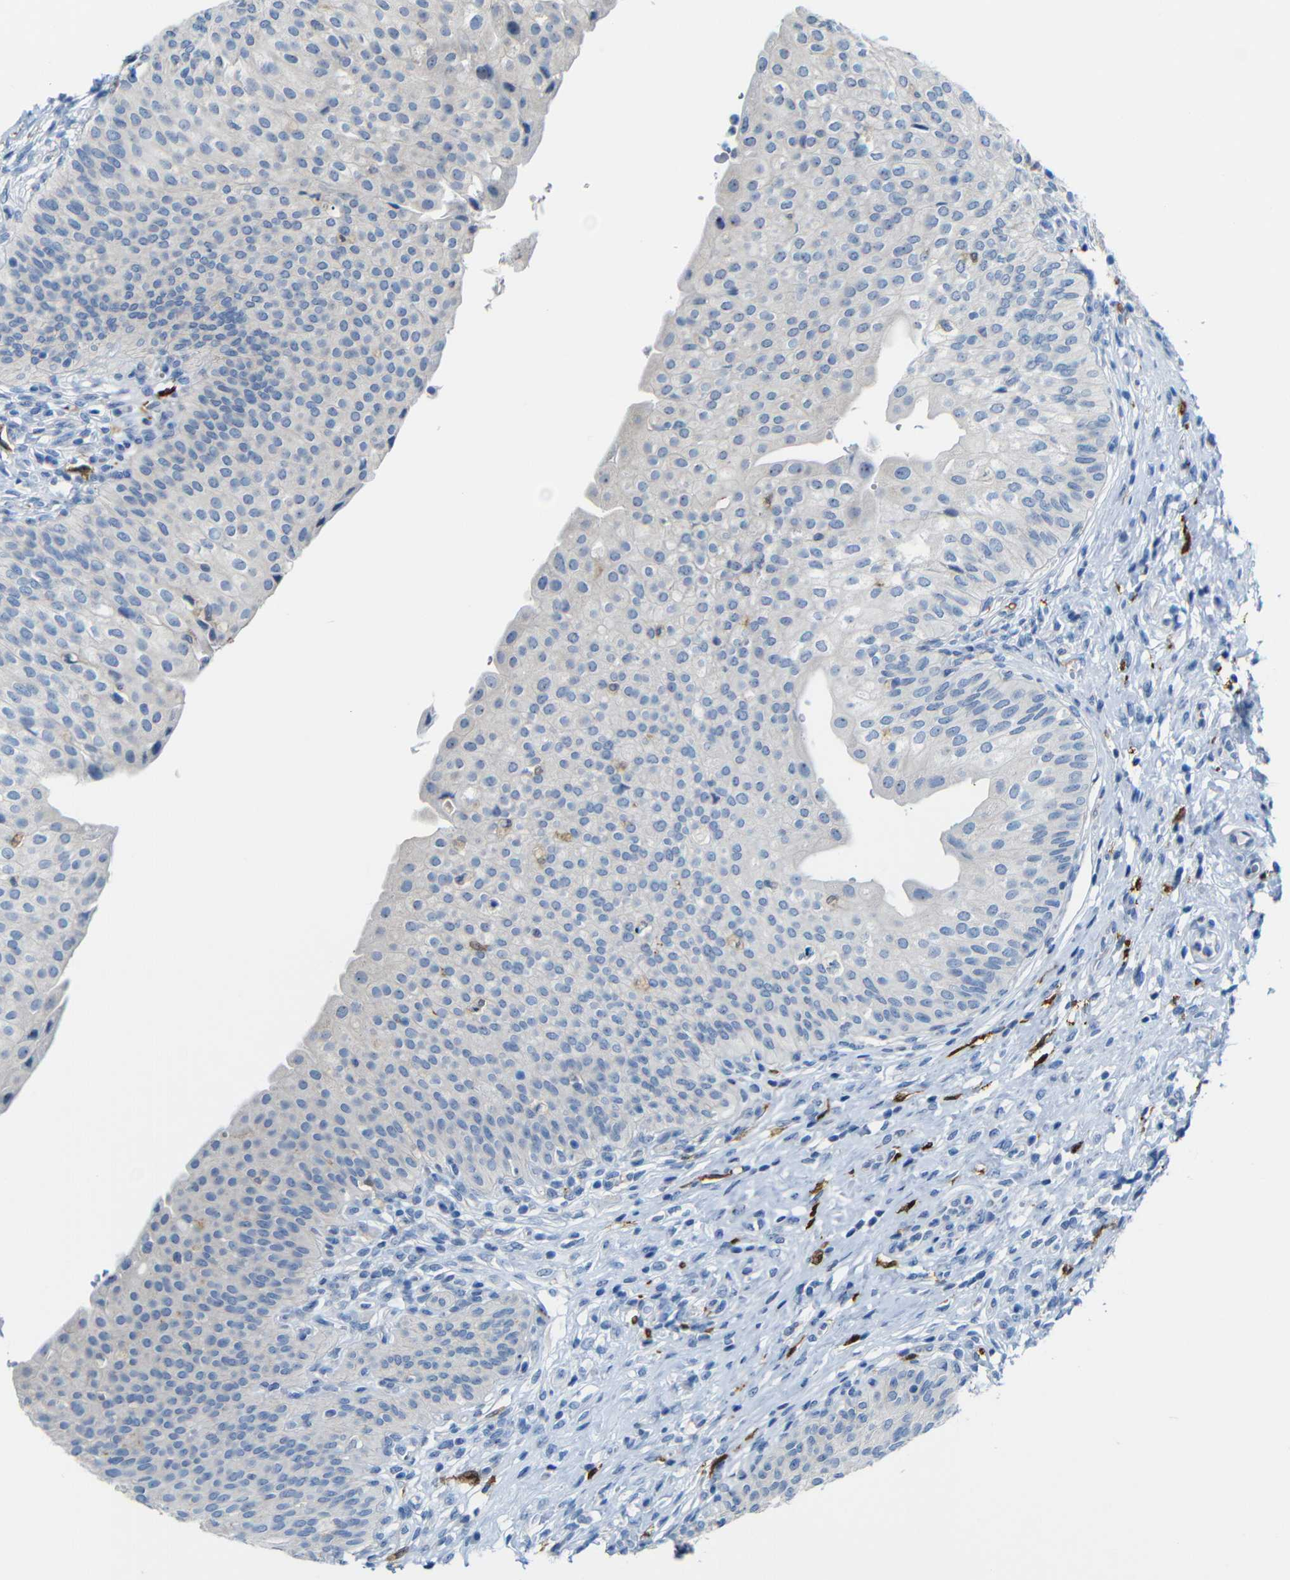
{"staining": {"intensity": "negative", "quantity": "none", "location": "none"}, "tissue": "urinary bladder", "cell_type": "Urothelial cells", "image_type": "normal", "snomed": [{"axis": "morphology", "description": "Normal tissue, NOS"}, {"axis": "topography", "description": "Urinary bladder"}], "caption": "Image shows no protein staining in urothelial cells of benign urinary bladder. Nuclei are stained in blue.", "gene": "C1orf210", "patient": {"sex": "male", "age": 46}}